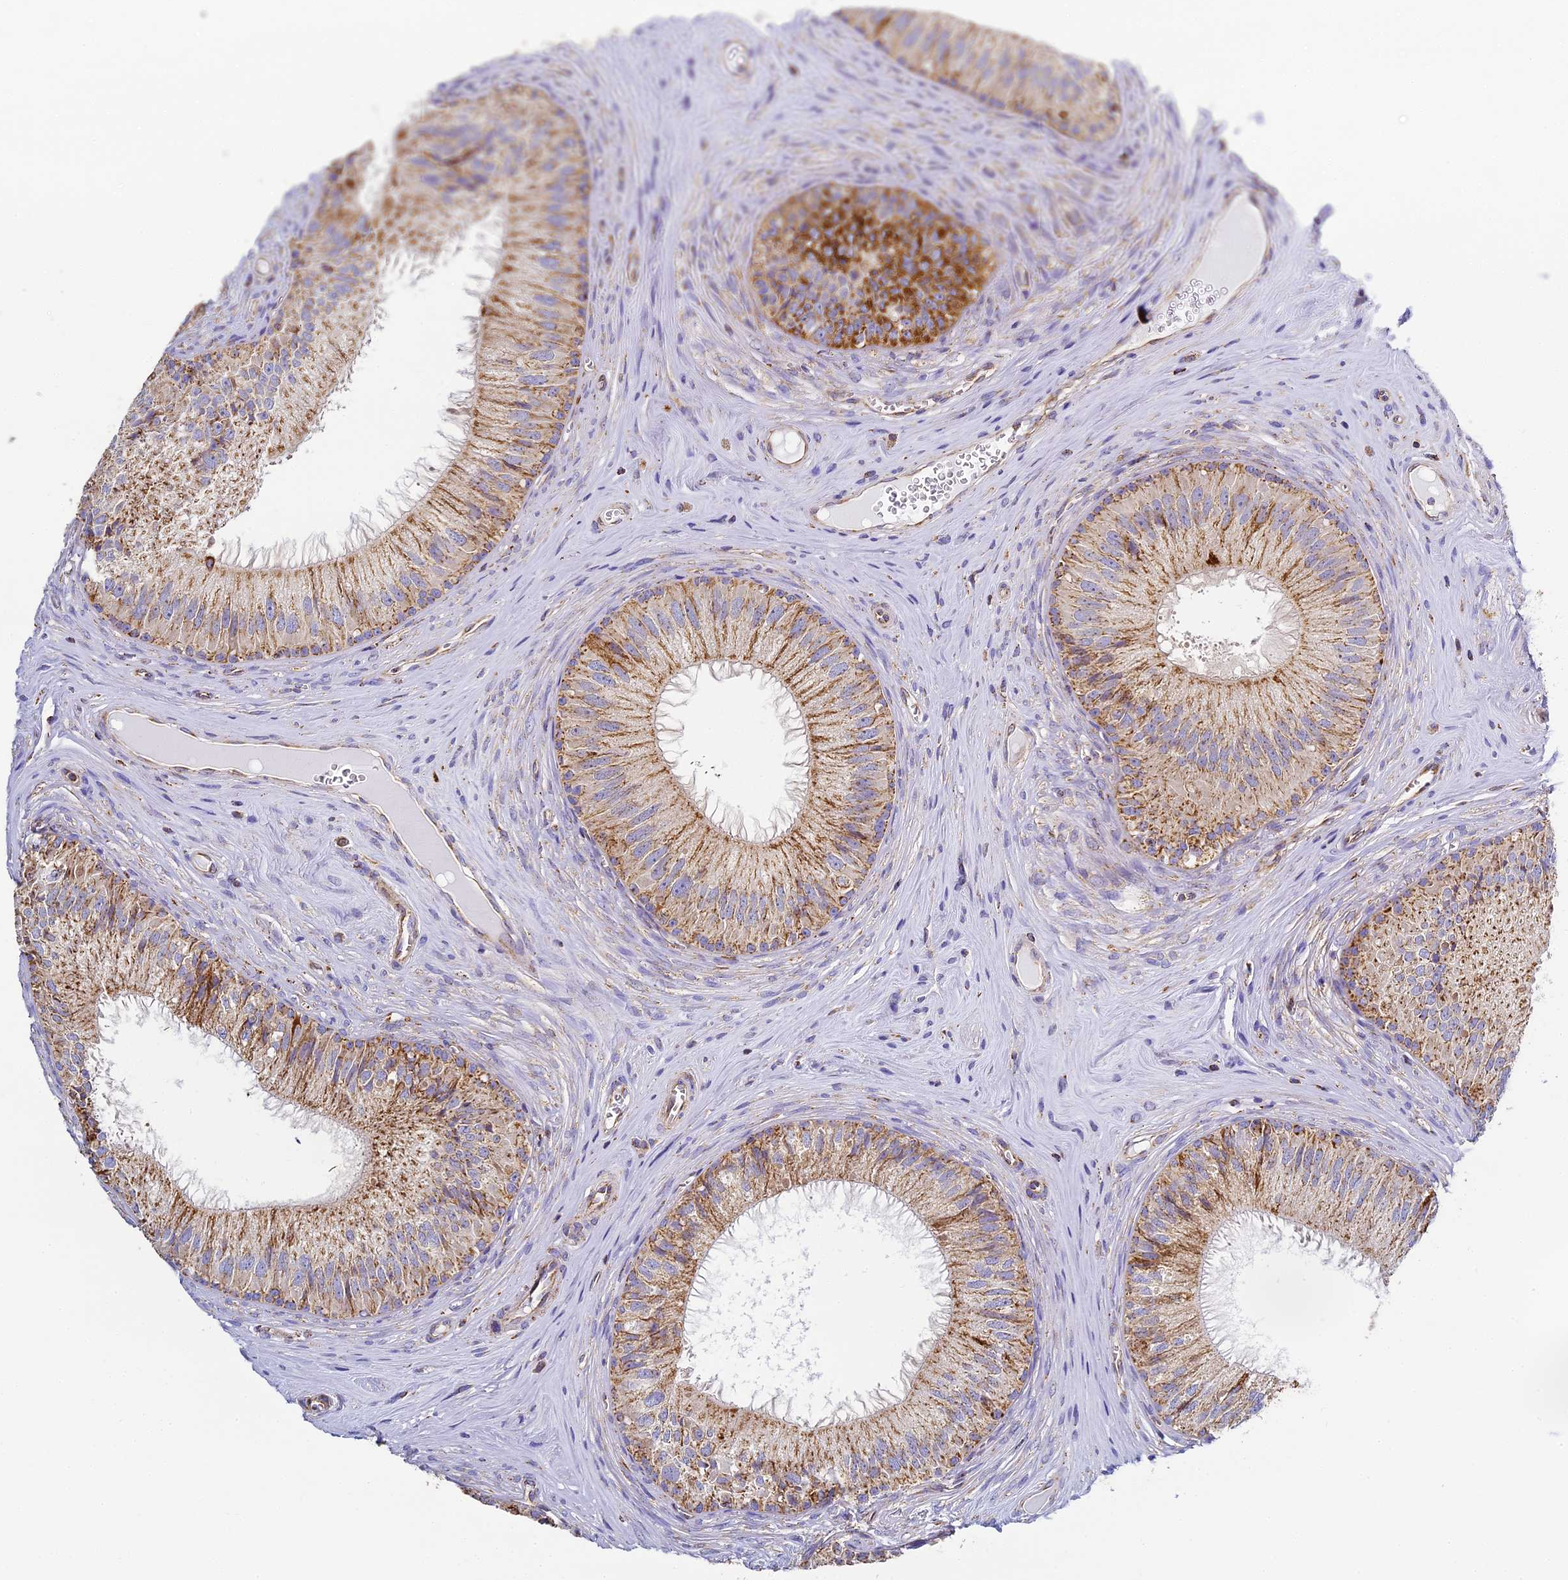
{"staining": {"intensity": "moderate", "quantity": "25%-75%", "location": "cytoplasmic/membranous"}, "tissue": "epididymis", "cell_type": "Glandular cells", "image_type": "normal", "snomed": [{"axis": "morphology", "description": "Normal tissue, NOS"}, {"axis": "topography", "description": "Epididymis"}], "caption": "Glandular cells show medium levels of moderate cytoplasmic/membranous positivity in approximately 25%-75% of cells in benign epididymis.", "gene": "STK17A", "patient": {"sex": "male", "age": 46}}